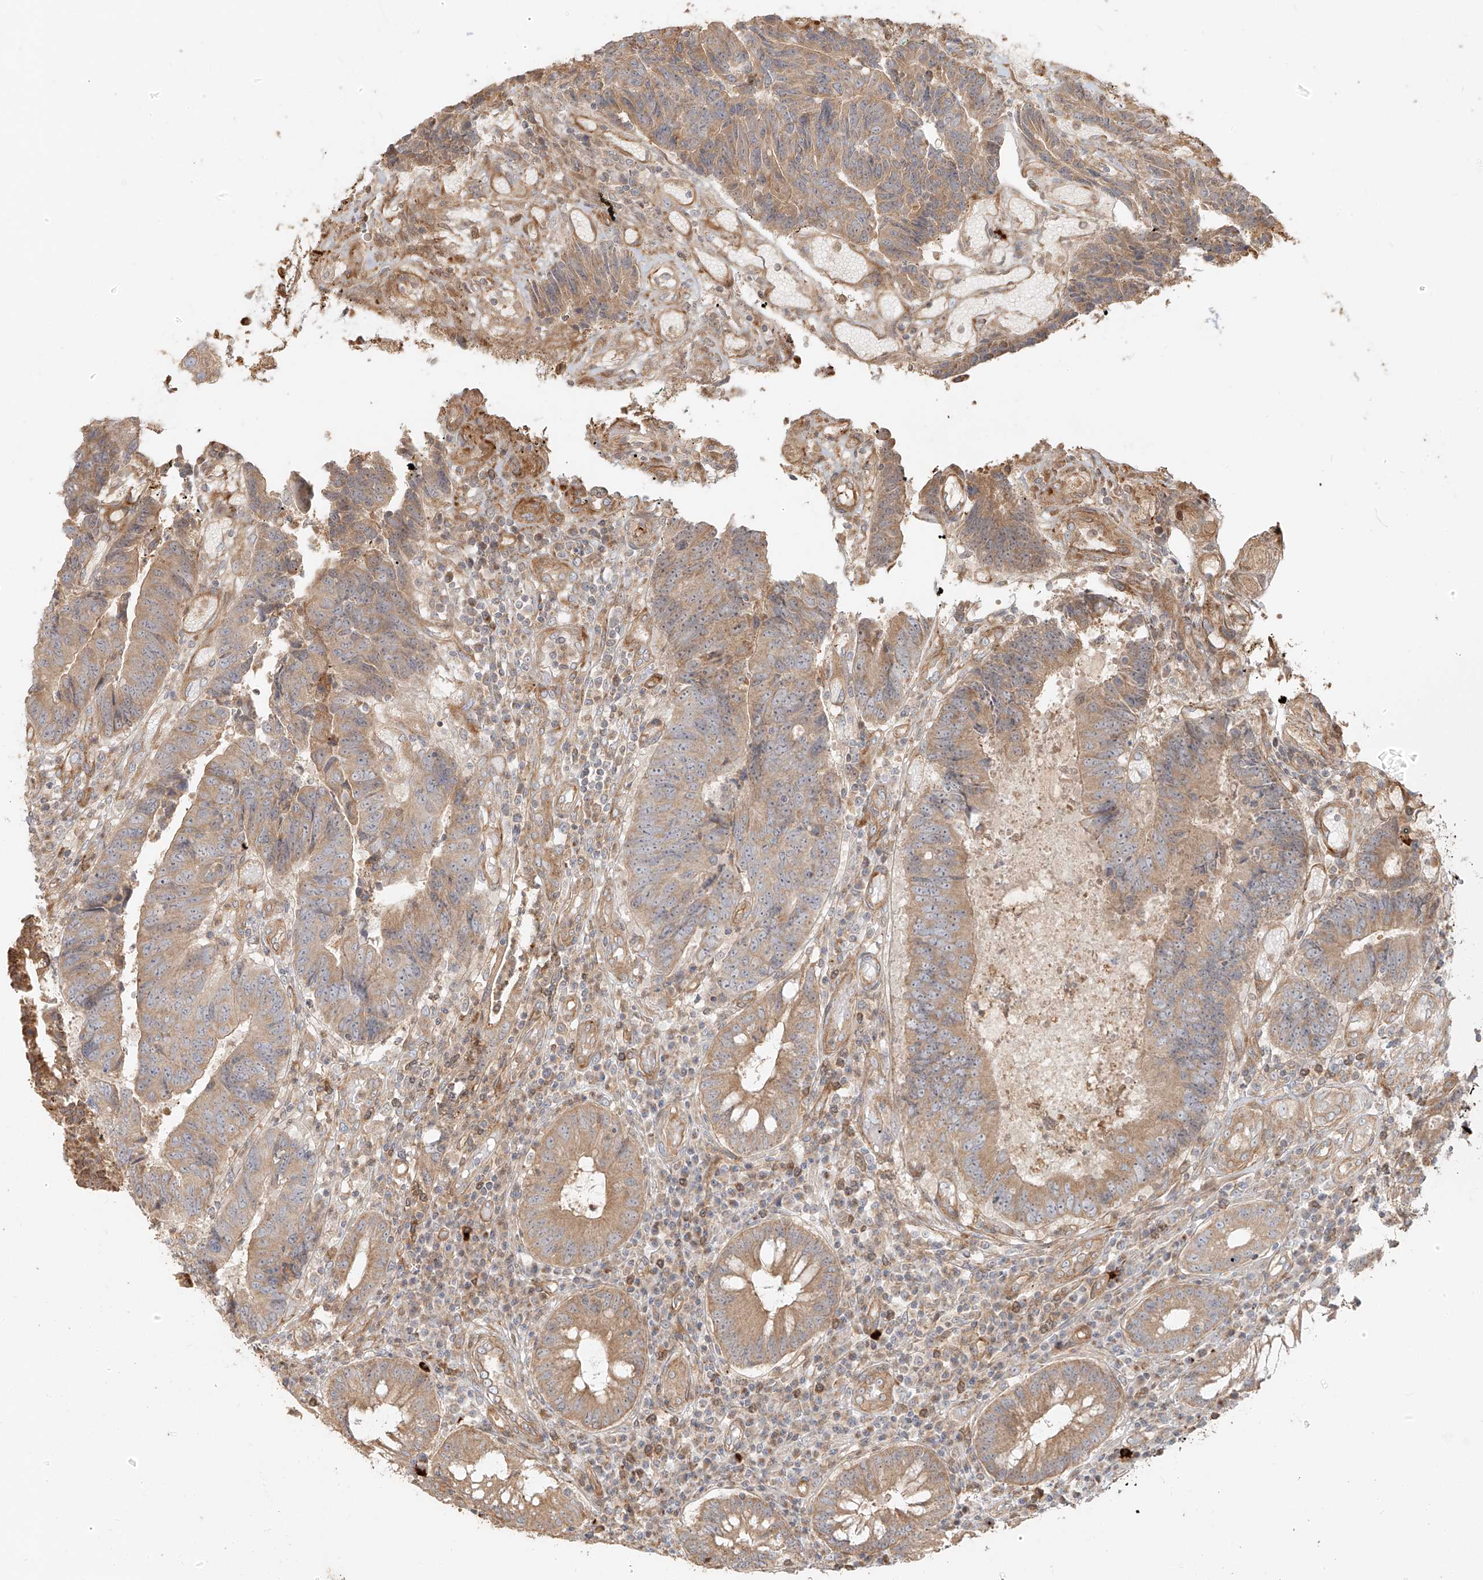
{"staining": {"intensity": "moderate", "quantity": ">75%", "location": "cytoplasmic/membranous"}, "tissue": "colorectal cancer", "cell_type": "Tumor cells", "image_type": "cancer", "snomed": [{"axis": "morphology", "description": "Adenocarcinoma, NOS"}, {"axis": "topography", "description": "Rectum"}], "caption": "IHC of human colorectal cancer reveals medium levels of moderate cytoplasmic/membranous positivity in approximately >75% of tumor cells.", "gene": "MIPEP", "patient": {"sex": "male", "age": 84}}